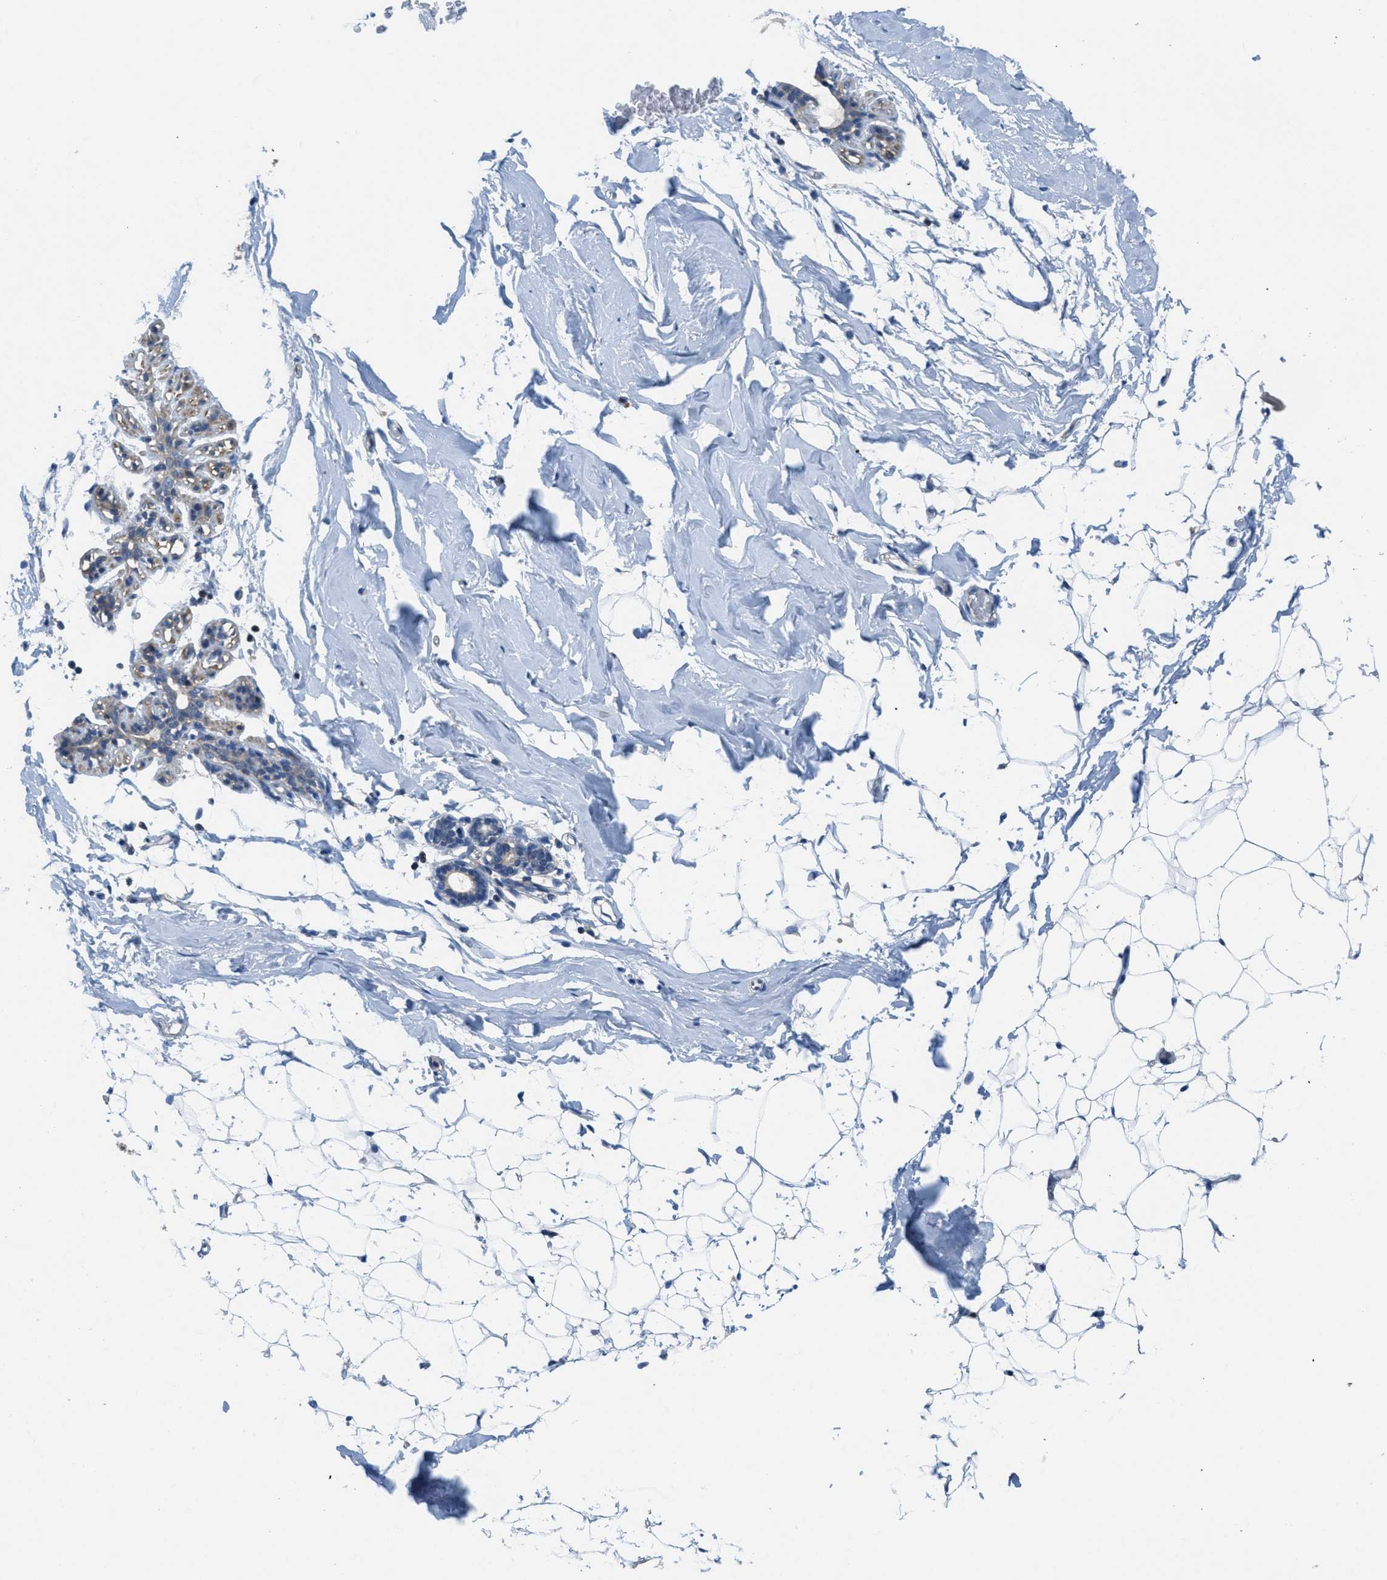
{"staining": {"intensity": "negative", "quantity": "none", "location": "none"}, "tissue": "adipose tissue", "cell_type": "Adipocytes", "image_type": "normal", "snomed": [{"axis": "morphology", "description": "Normal tissue, NOS"}, {"axis": "topography", "description": "Breast"}, {"axis": "topography", "description": "Soft tissue"}], "caption": "The micrograph reveals no significant expression in adipocytes of adipose tissue. Nuclei are stained in blue.", "gene": "PIP5K1C", "patient": {"sex": "female", "age": 75}}